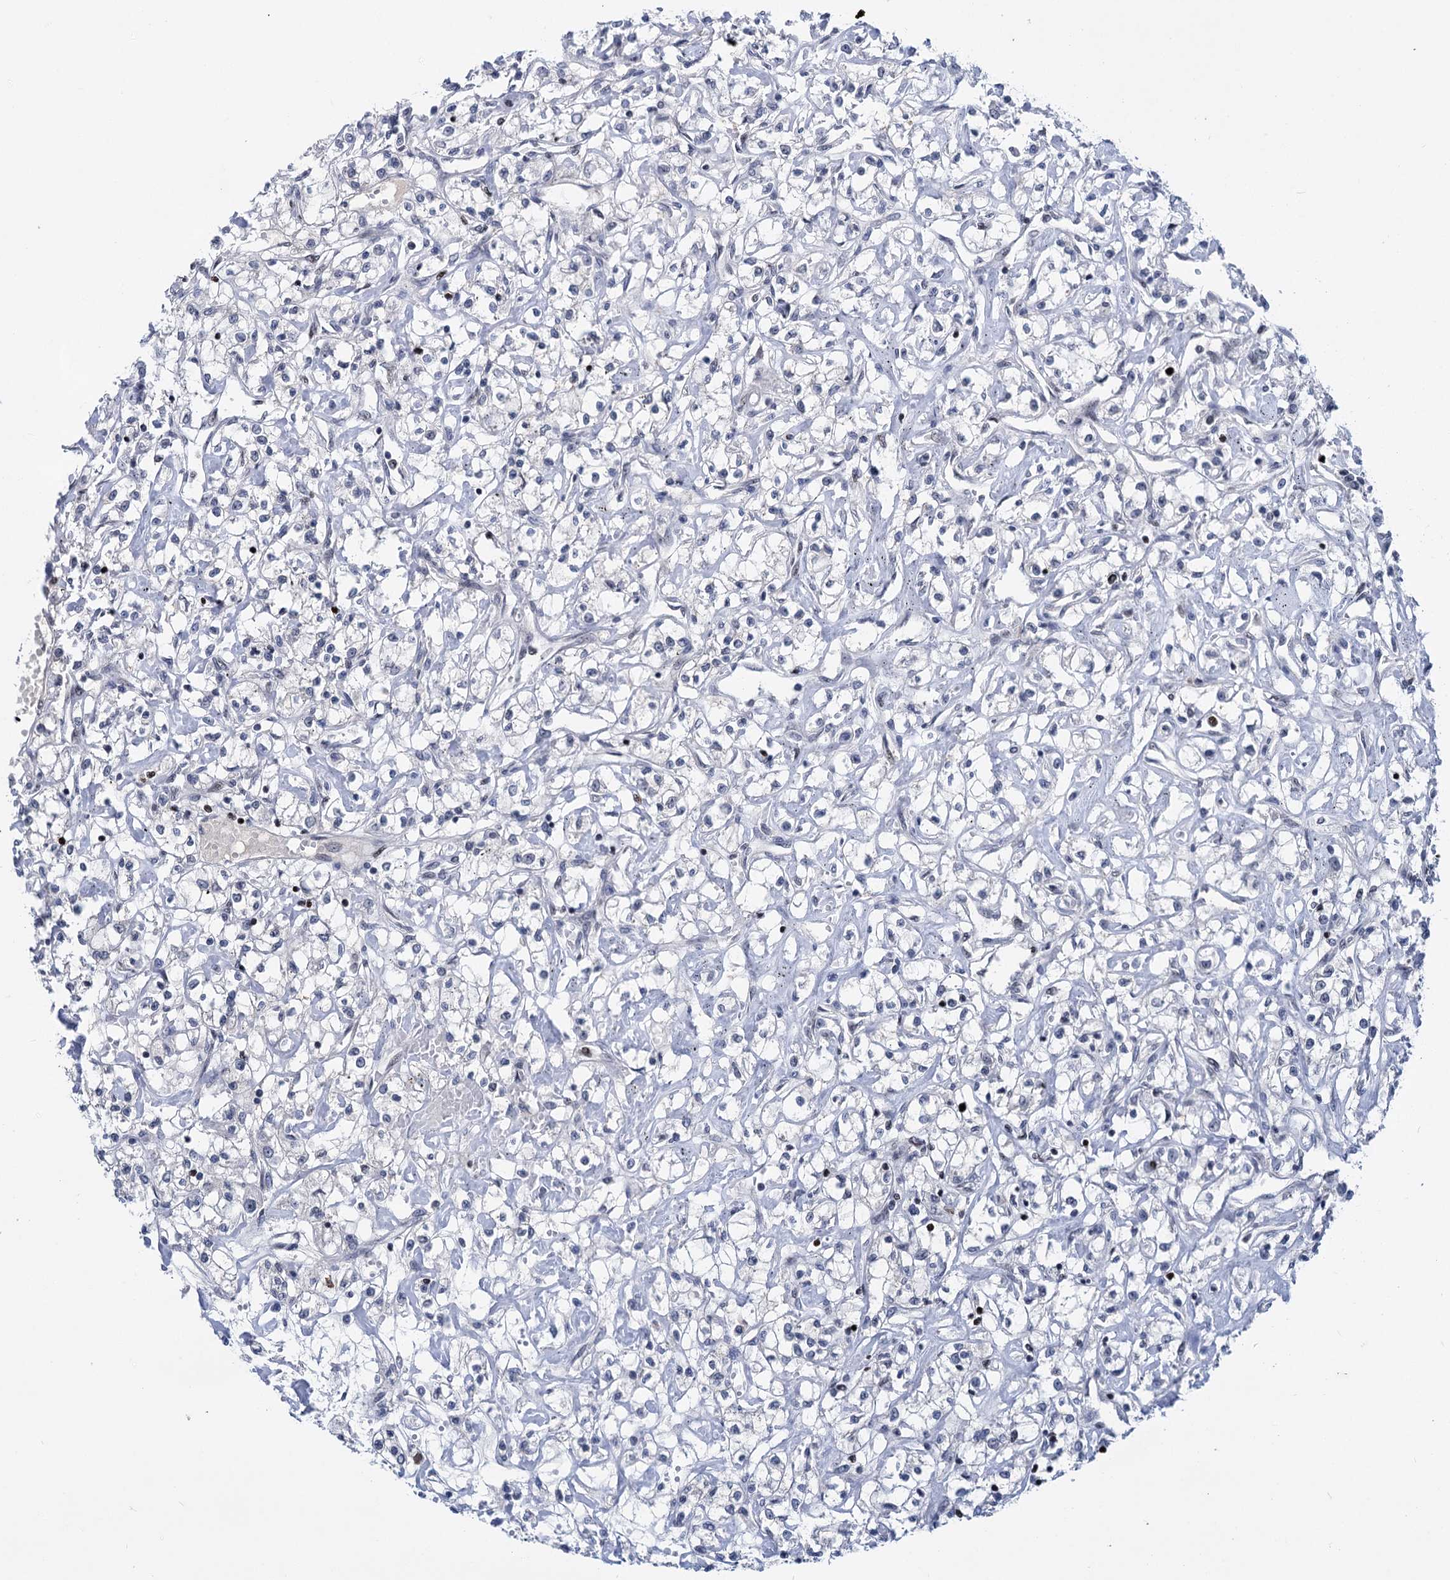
{"staining": {"intensity": "negative", "quantity": "none", "location": "none"}, "tissue": "renal cancer", "cell_type": "Tumor cells", "image_type": "cancer", "snomed": [{"axis": "morphology", "description": "Adenocarcinoma, NOS"}, {"axis": "topography", "description": "Kidney"}], "caption": "The image displays no staining of tumor cells in adenocarcinoma (renal).", "gene": "ZCCHC10", "patient": {"sex": "female", "age": 59}}